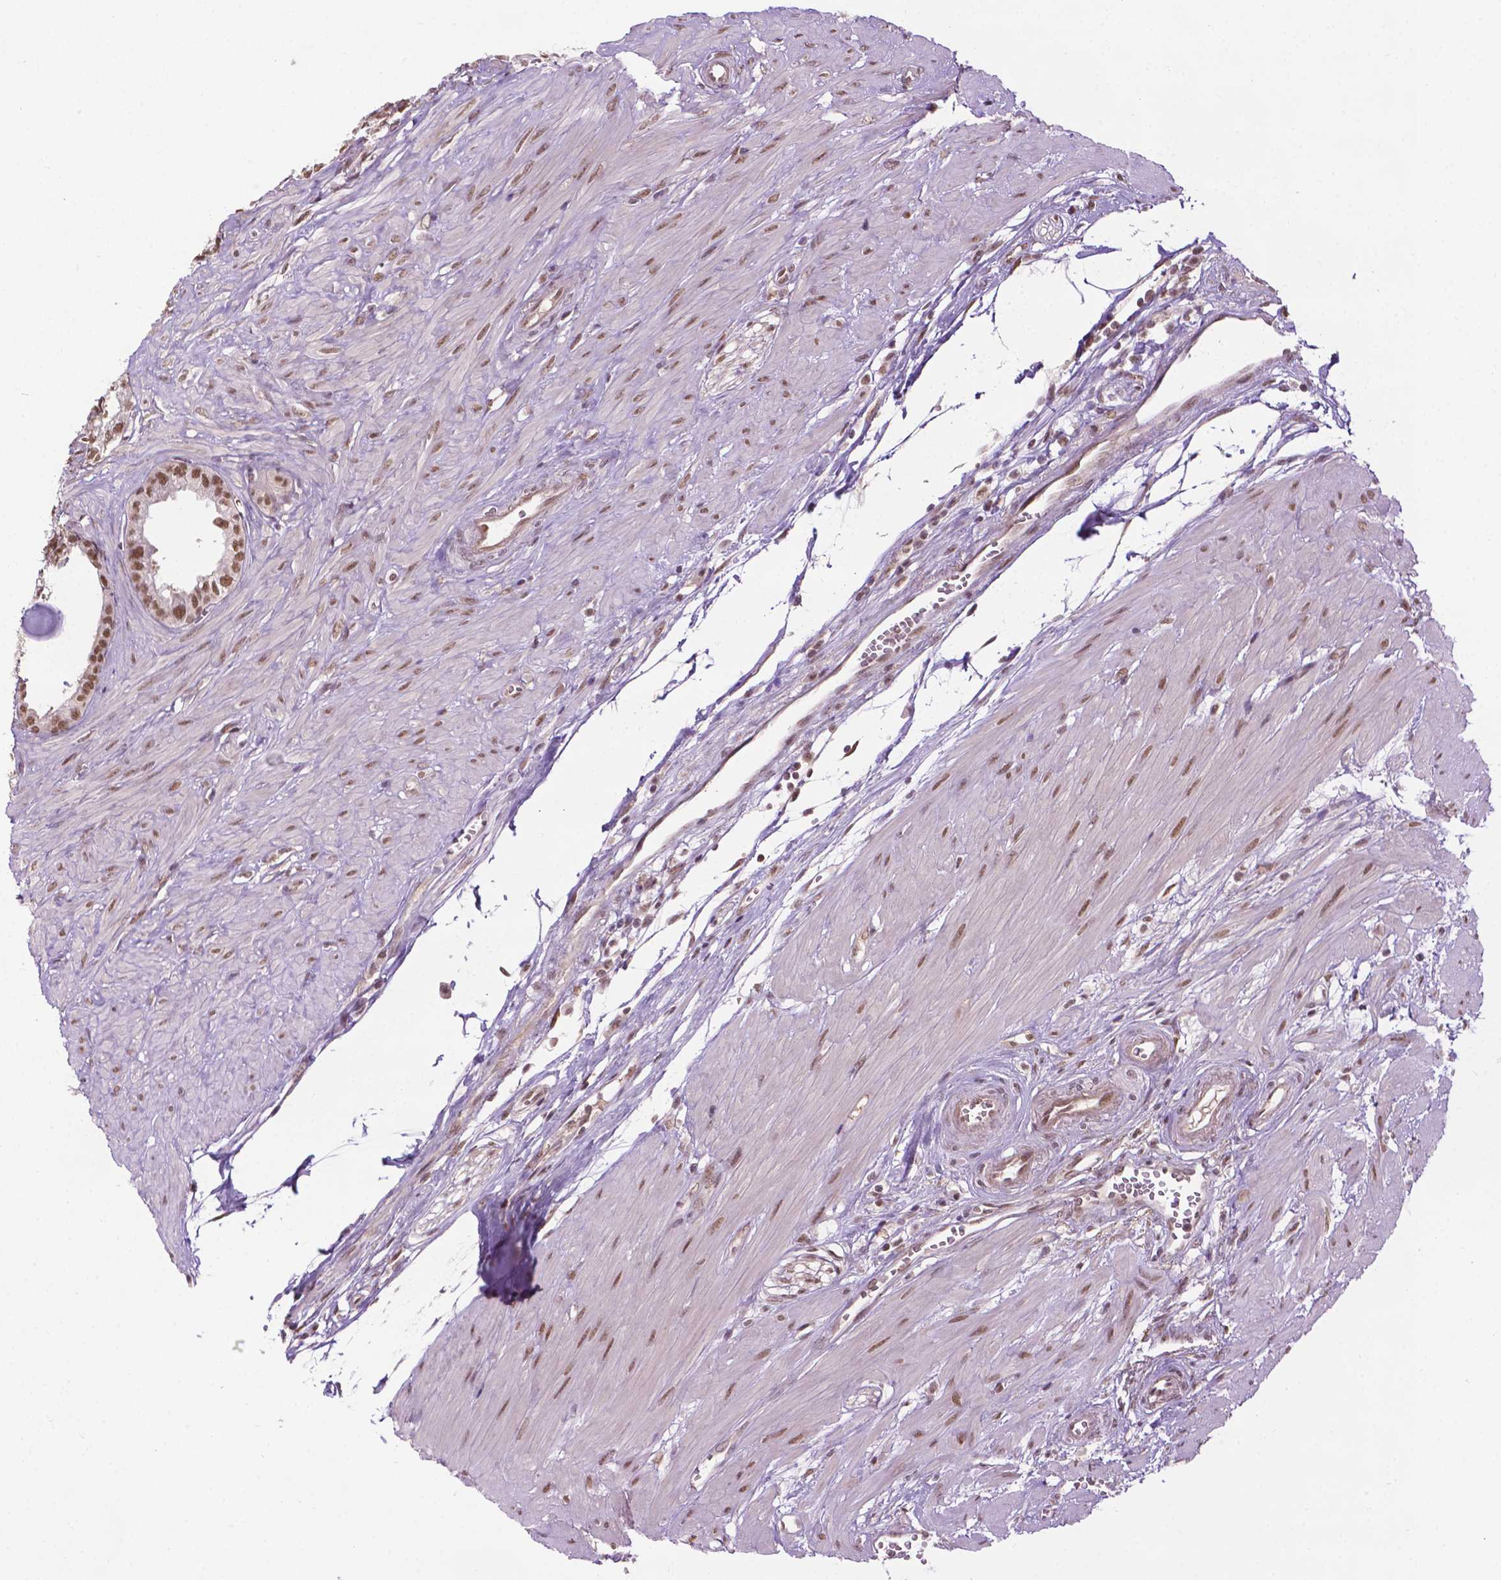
{"staining": {"intensity": "moderate", "quantity": ">75%", "location": "nuclear"}, "tissue": "seminal vesicle", "cell_type": "Glandular cells", "image_type": "normal", "snomed": [{"axis": "morphology", "description": "Normal tissue, NOS"}, {"axis": "morphology", "description": "Urothelial carcinoma, NOS"}, {"axis": "topography", "description": "Urinary bladder"}, {"axis": "topography", "description": "Seminal veicle"}], "caption": "Protein staining by IHC demonstrates moderate nuclear positivity in approximately >75% of glandular cells in normal seminal vesicle.", "gene": "UBQLN4", "patient": {"sex": "male", "age": 76}}